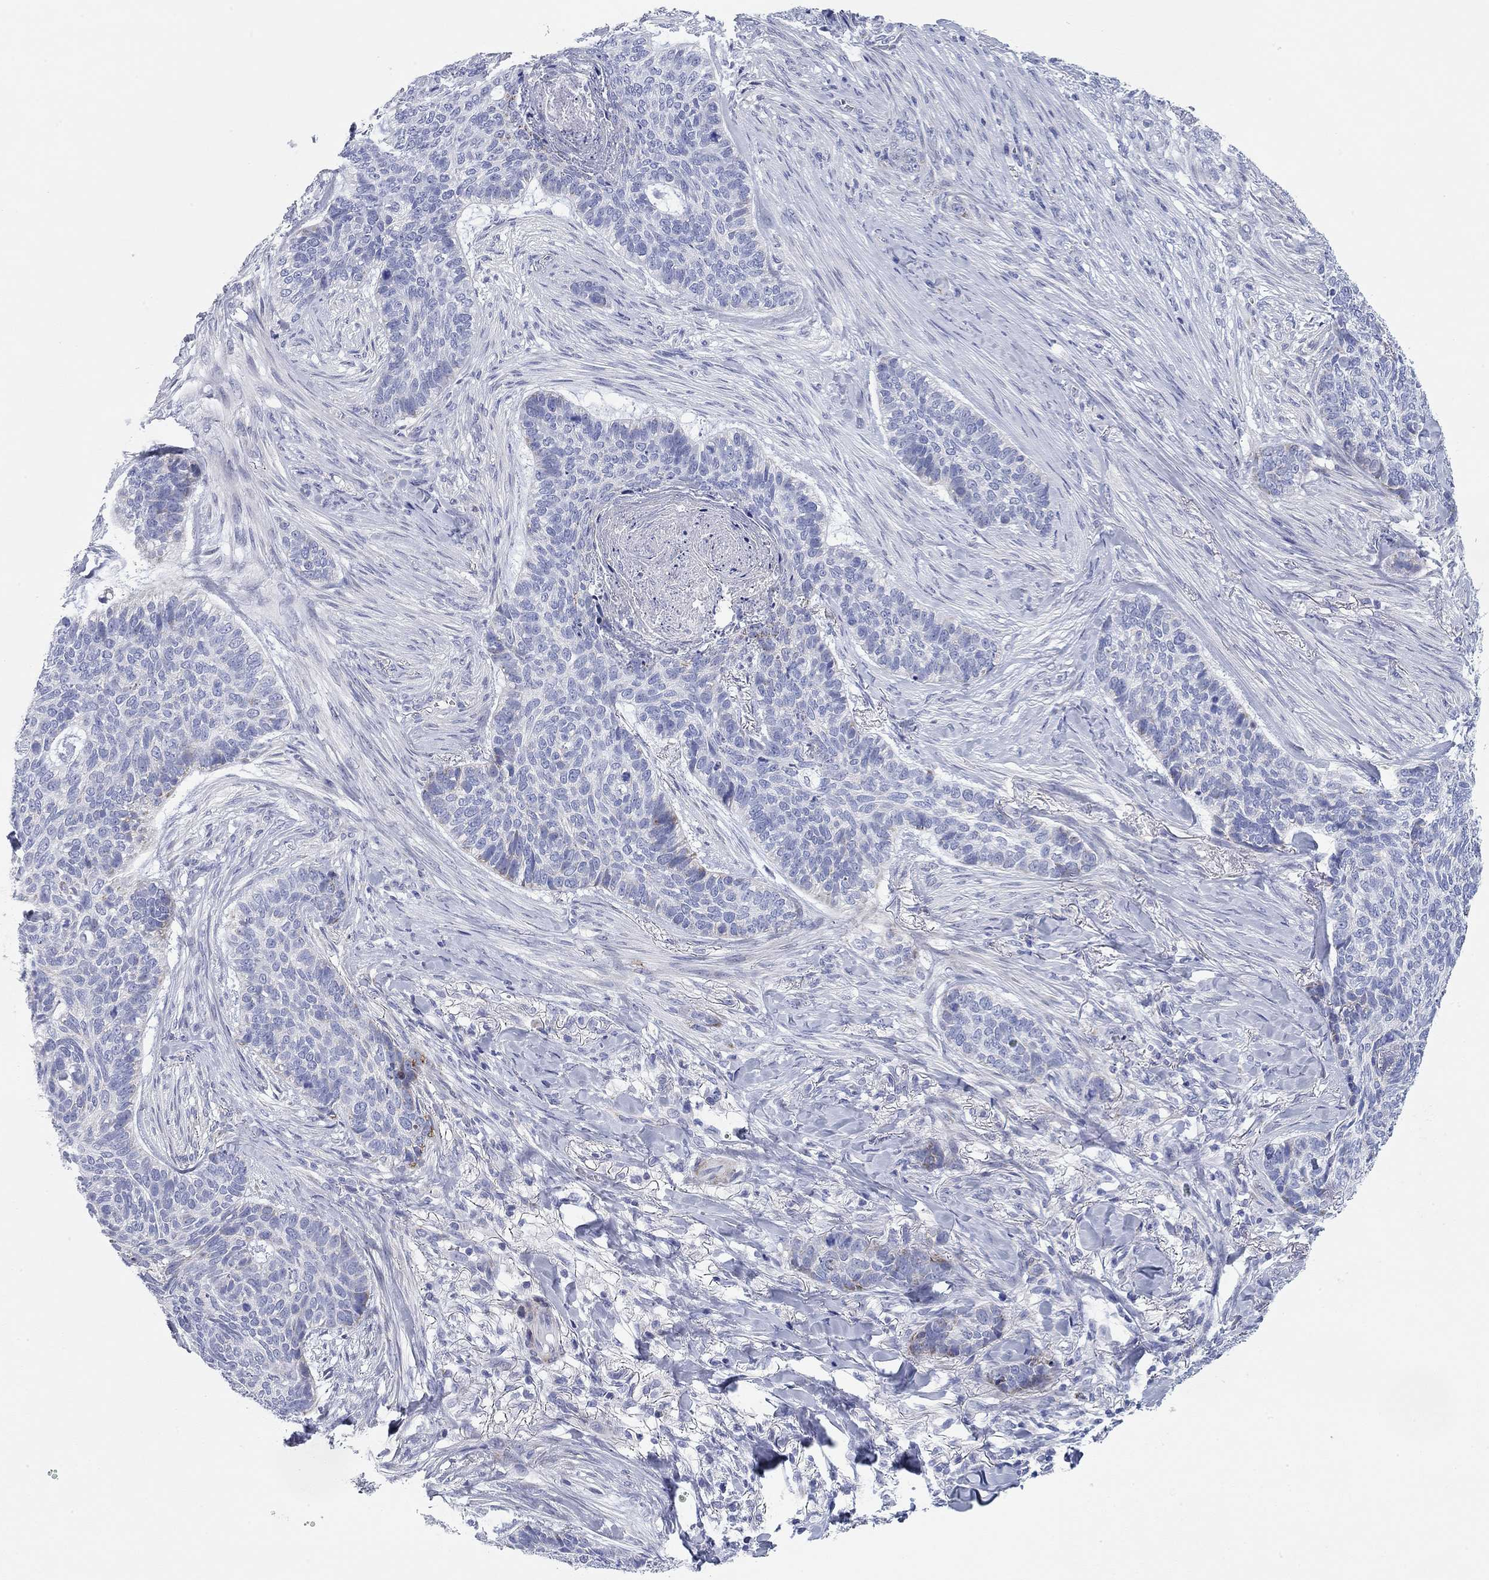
{"staining": {"intensity": "negative", "quantity": "none", "location": "none"}, "tissue": "skin cancer", "cell_type": "Tumor cells", "image_type": "cancer", "snomed": [{"axis": "morphology", "description": "Basal cell carcinoma"}, {"axis": "topography", "description": "Skin"}], "caption": "This is a micrograph of IHC staining of skin basal cell carcinoma, which shows no staining in tumor cells.", "gene": "CHI3L2", "patient": {"sex": "female", "age": 69}}